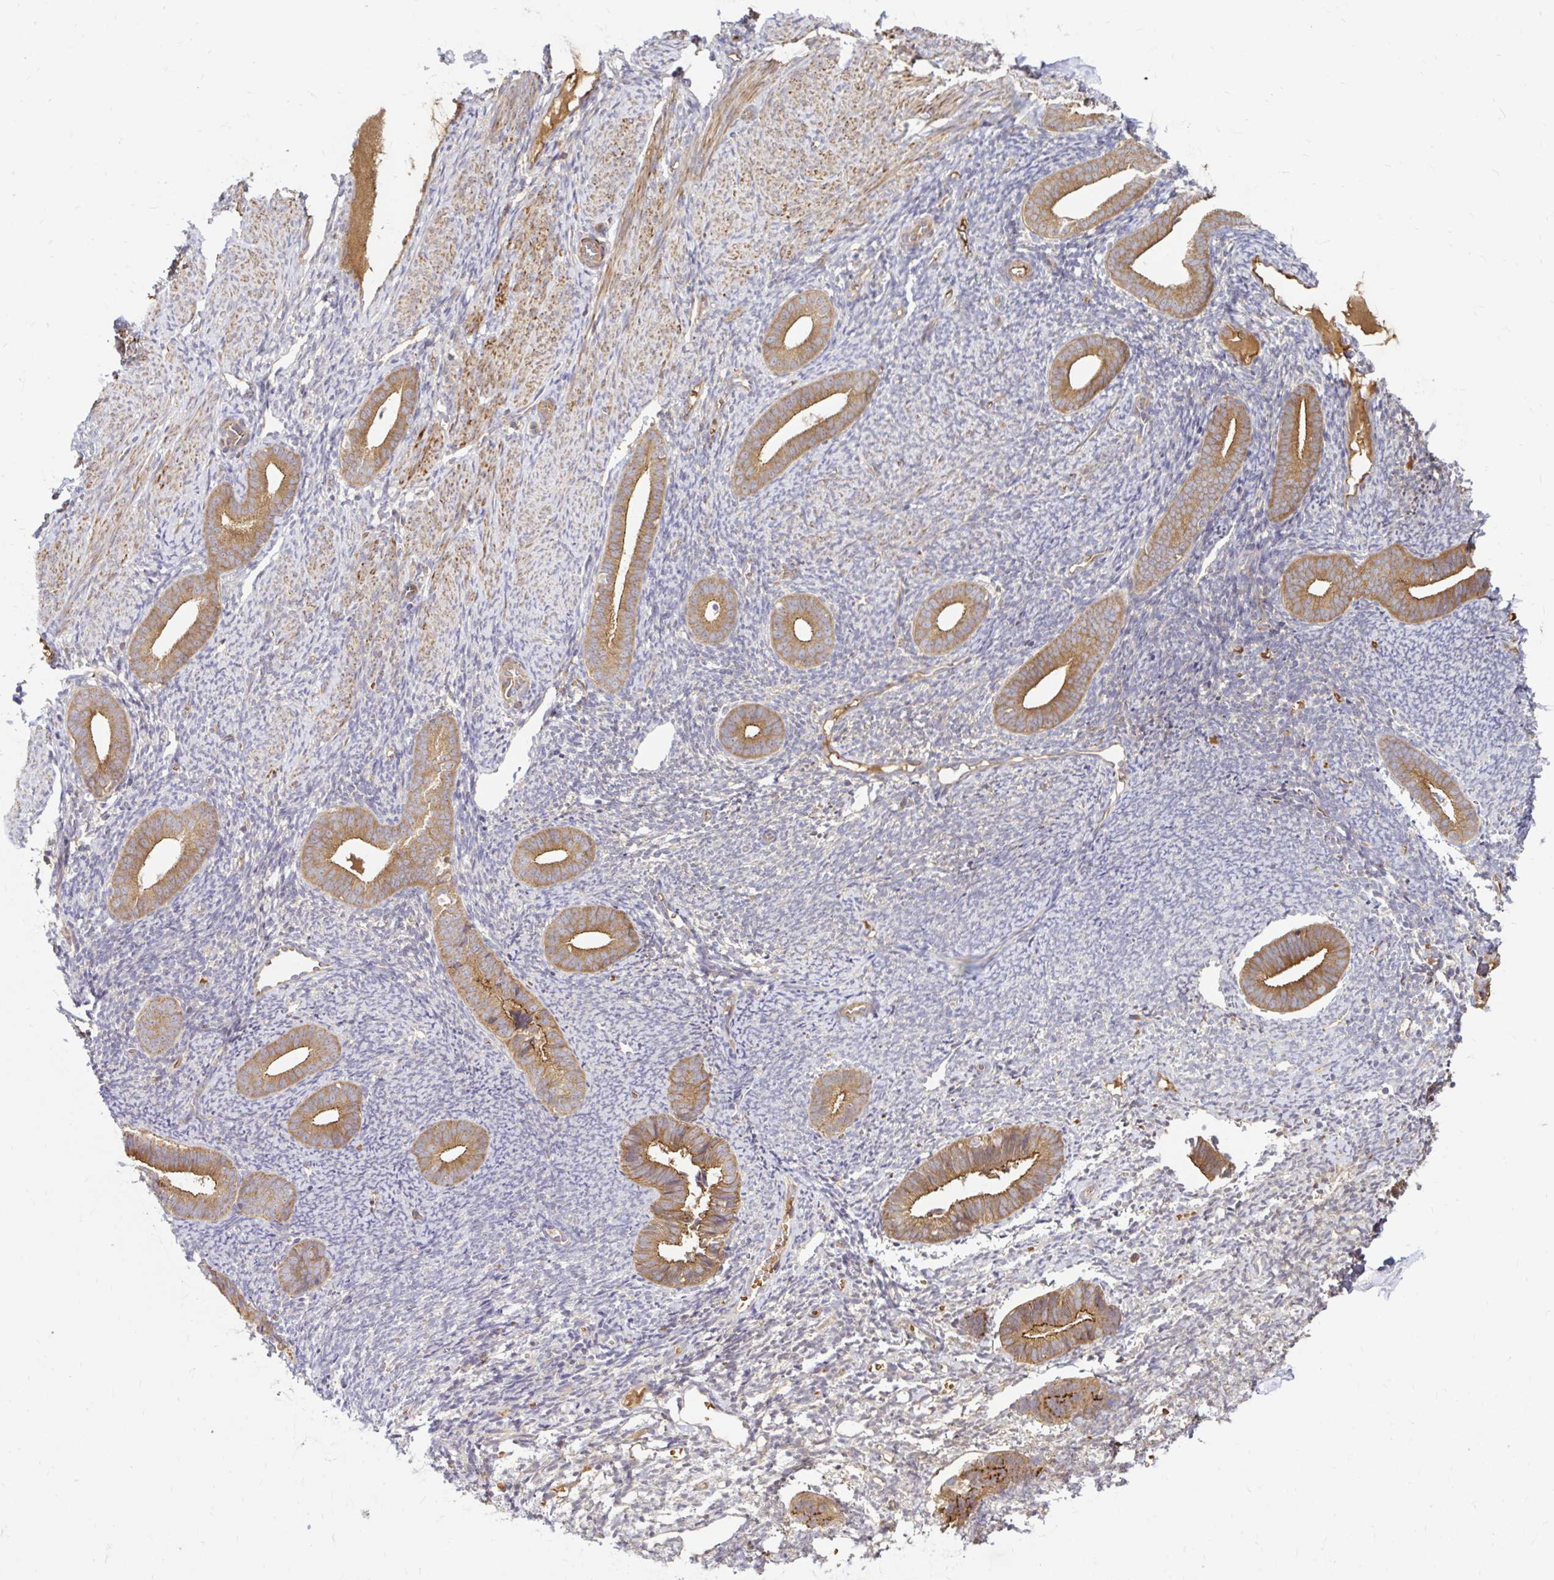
{"staining": {"intensity": "negative", "quantity": "none", "location": "none"}, "tissue": "endometrium", "cell_type": "Cells in endometrial stroma", "image_type": "normal", "snomed": [{"axis": "morphology", "description": "Normal tissue, NOS"}, {"axis": "topography", "description": "Endometrium"}], "caption": "IHC photomicrograph of unremarkable human endometrium stained for a protein (brown), which exhibits no positivity in cells in endometrial stroma.", "gene": "ARHGEF37", "patient": {"sex": "female", "age": 39}}